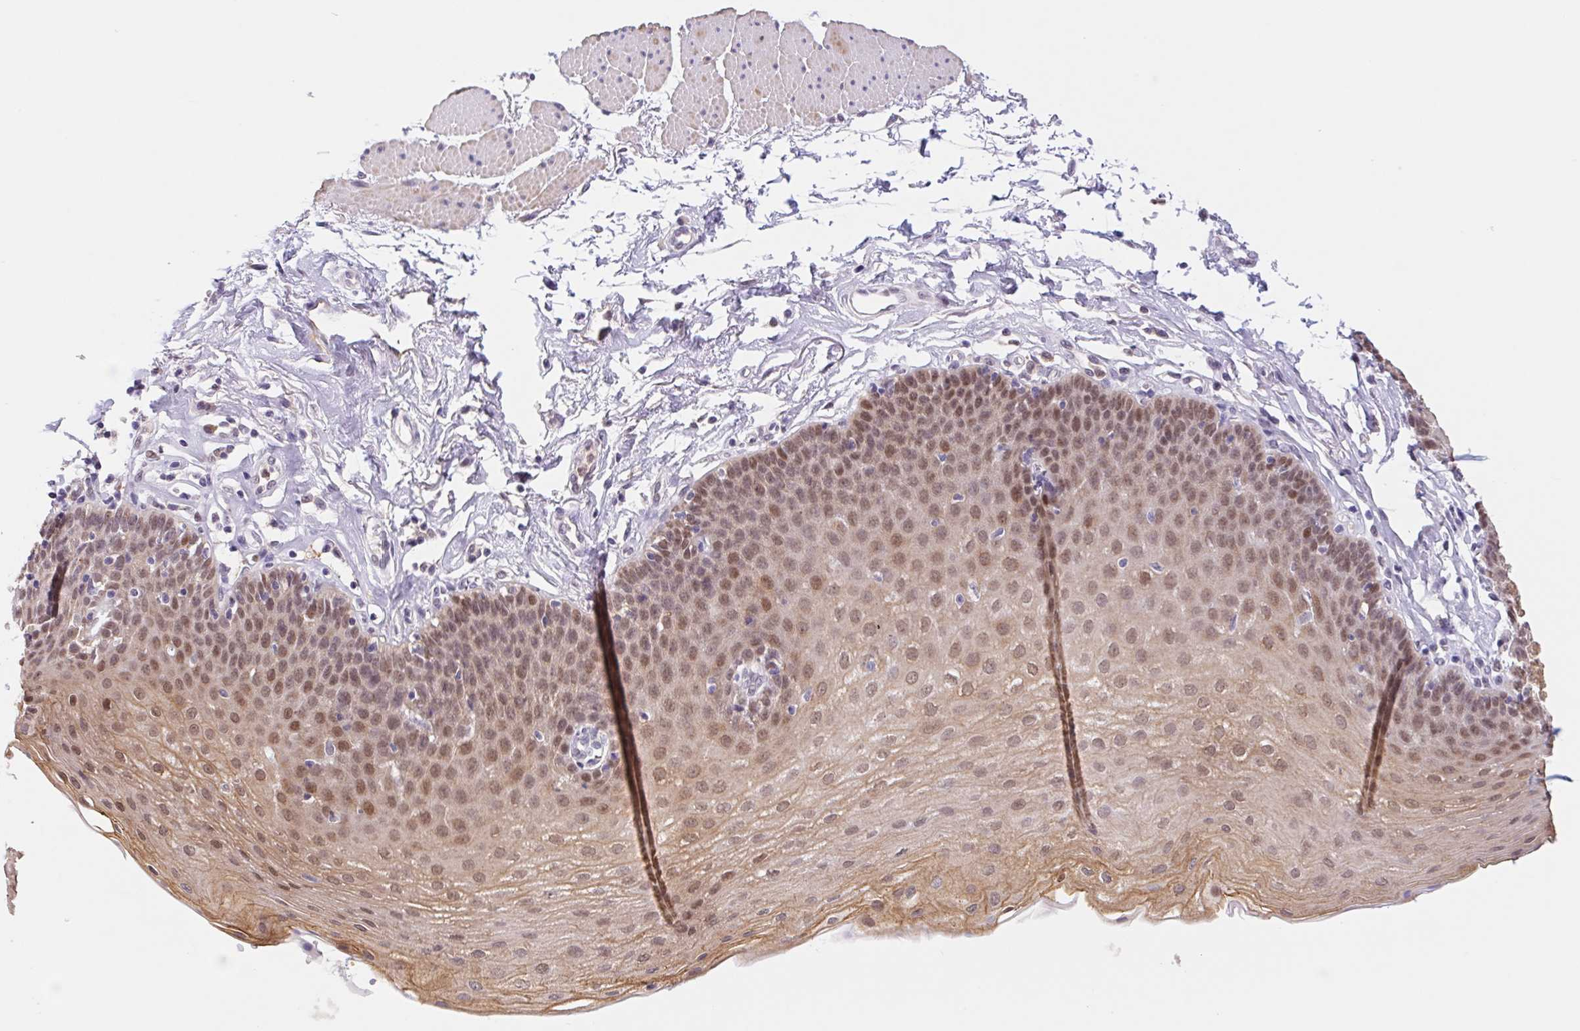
{"staining": {"intensity": "moderate", "quantity": ">75%", "location": "cytoplasmic/membranous,nuclear"}, "tissue": "esophagus", "cell_type": "Squamous epithelial cells", "image_type": "normal", "snomed": [{"axis": "morphology", "description": "Normal tissue, NOS"}, {"axis": "topography", "description": "Esophagus"}], "caption": "This histopathology image reveals benign esophagus stained with immunohistochemistry to label a protein in brown. The cytoplasmic/membranous,nuclear of squamous epithelial cells show moderate positivity for the protein. Nuclei are counter-stained blue.", "gene": "L3MBTL4", "patient": {"sex": "female", "age": 81}}